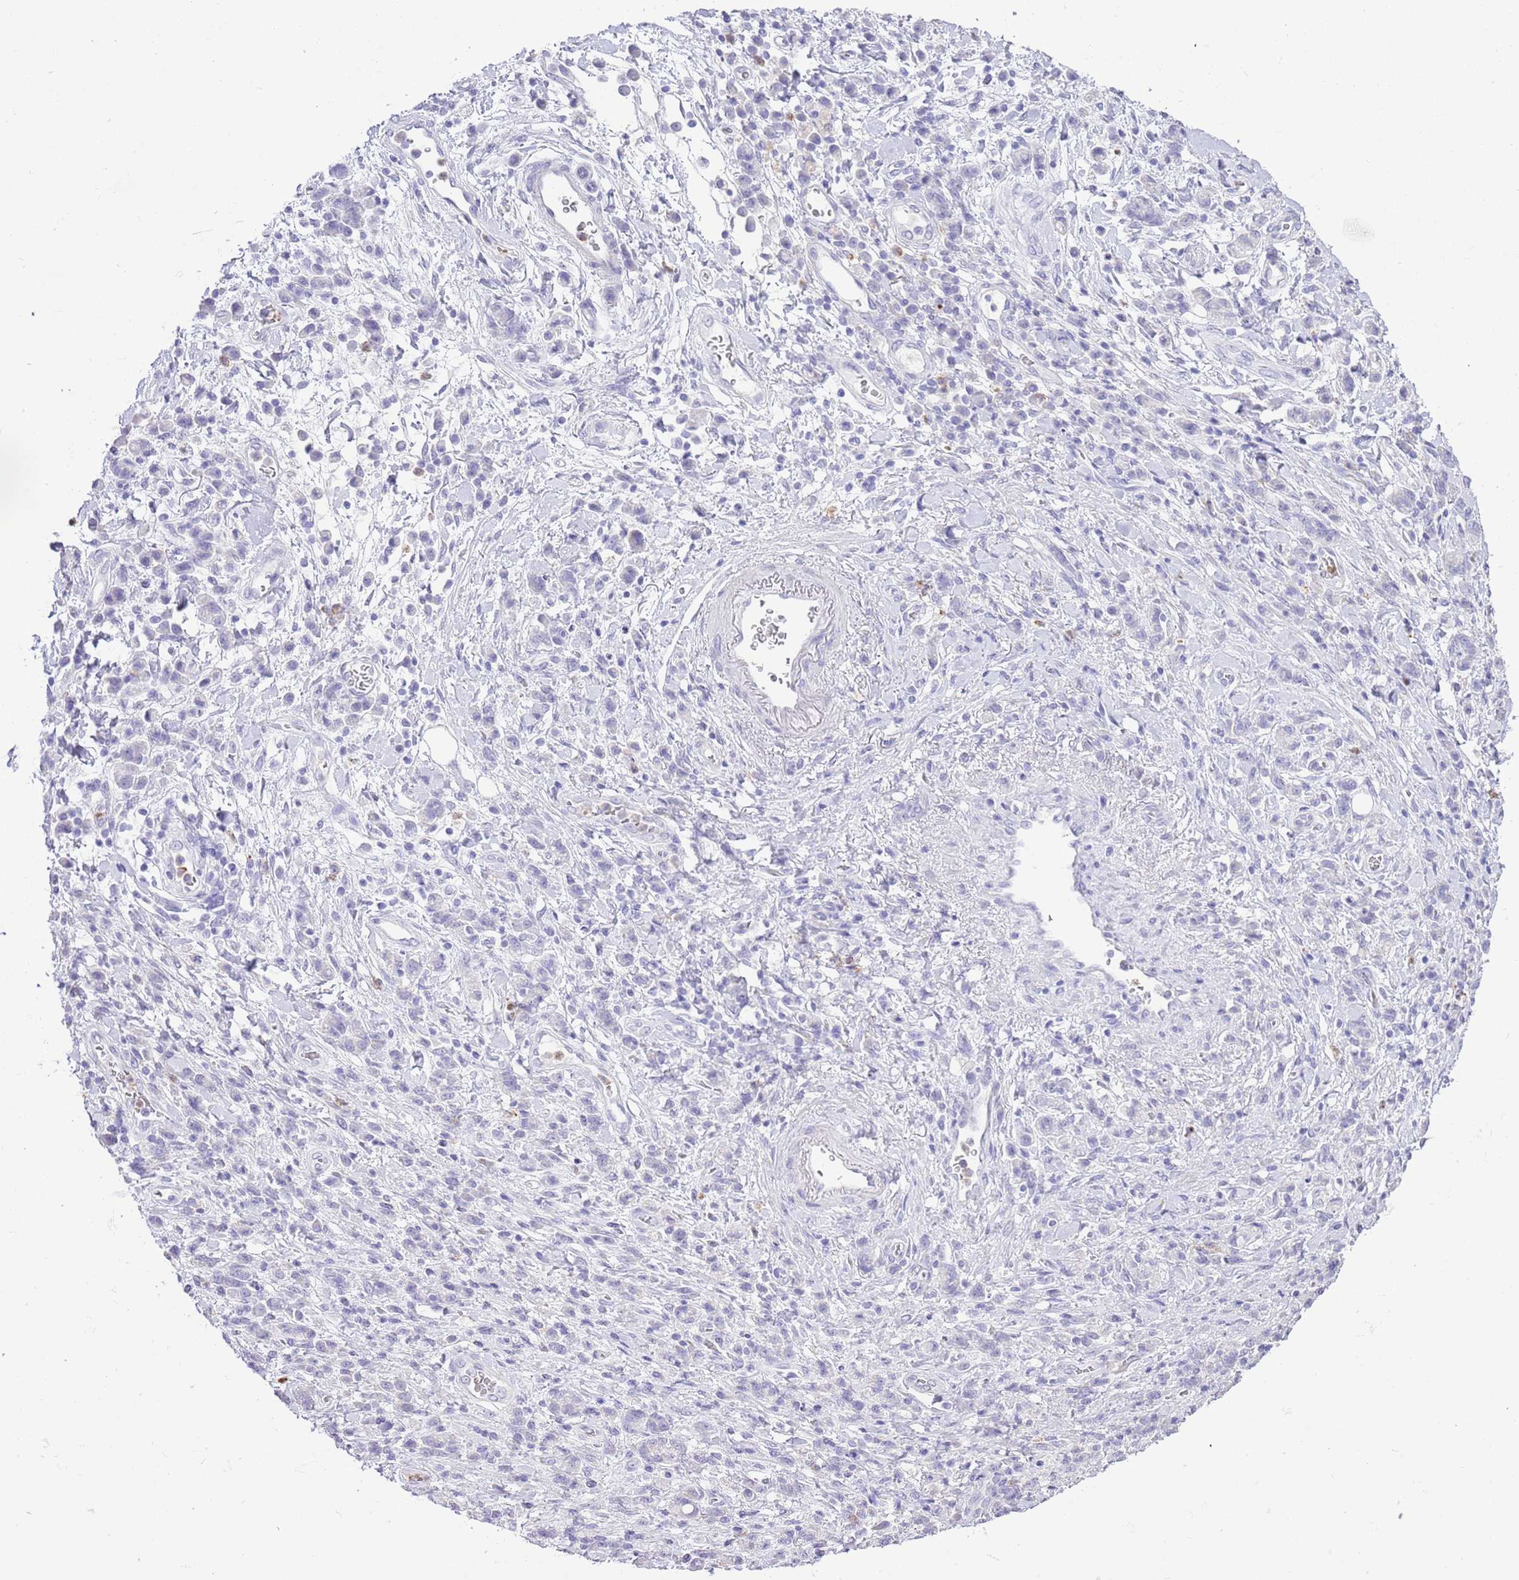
{"staining": {"intensity": "negative", "quantity": "none", "location": "none"}, "tissue": "stomach cancer", "cell_type": "Tumor cells", "image_type": "cancer", "snomed": [{"axis": "morphology", "description": "Adenocarcinoma, NOS"}, {"axis": "topography", "description": "Stomach"}], "caption": "Immunohistochemistry image of neoplastic tissue: human stomach cancer (adenocarcinoma) stained with DAB exhibits no significant protein positivity in tumor cells. (DAB immunohistochemistry (IHC) visualized using brightfield microscopy, high magnification).", "gene": "OR2Z1", "patient": {"sex": "male", "age": 77}}